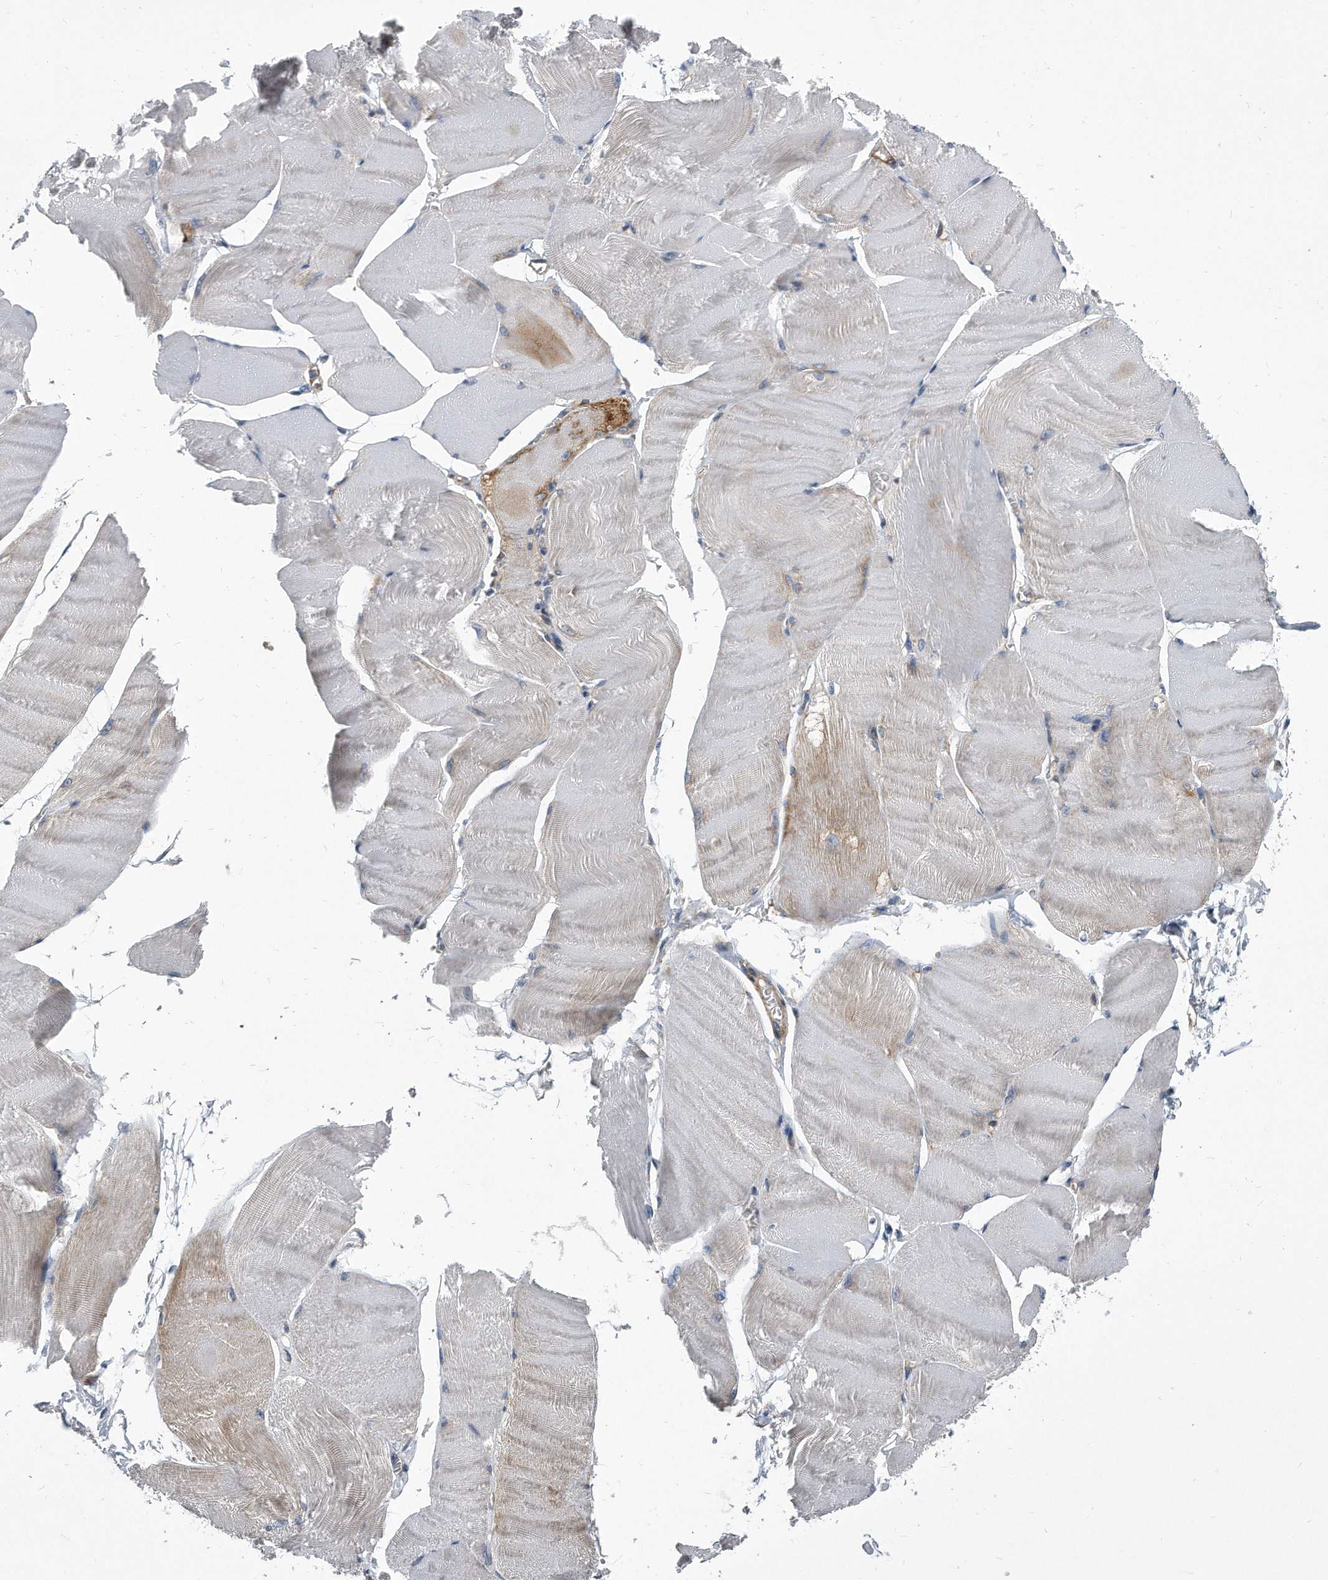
{"staining": {"intensity": "weak", "quantity": "<25%", "location": "cytoplasmic/membranous"}, "tissue": "skeletal muscle", "cell_type": "Myocytes", "image_type": "normal", "snomed": [{"axis": "morphology", "description": "Normal tissue, NOS"}, {"axis": "morphology", "description": "Basal cell carcinoma"}, {"axis": "topography", "description": "Skeletal muscle"}], "caption": "Protein analysis of benign skeletal muscle displays no significant positivity in myocytes. (Immunohistochemistry, brightfield microscopy, high magnification).", "gene": "EIF2B4", "patient": {"sex": "female", "age": 64}}